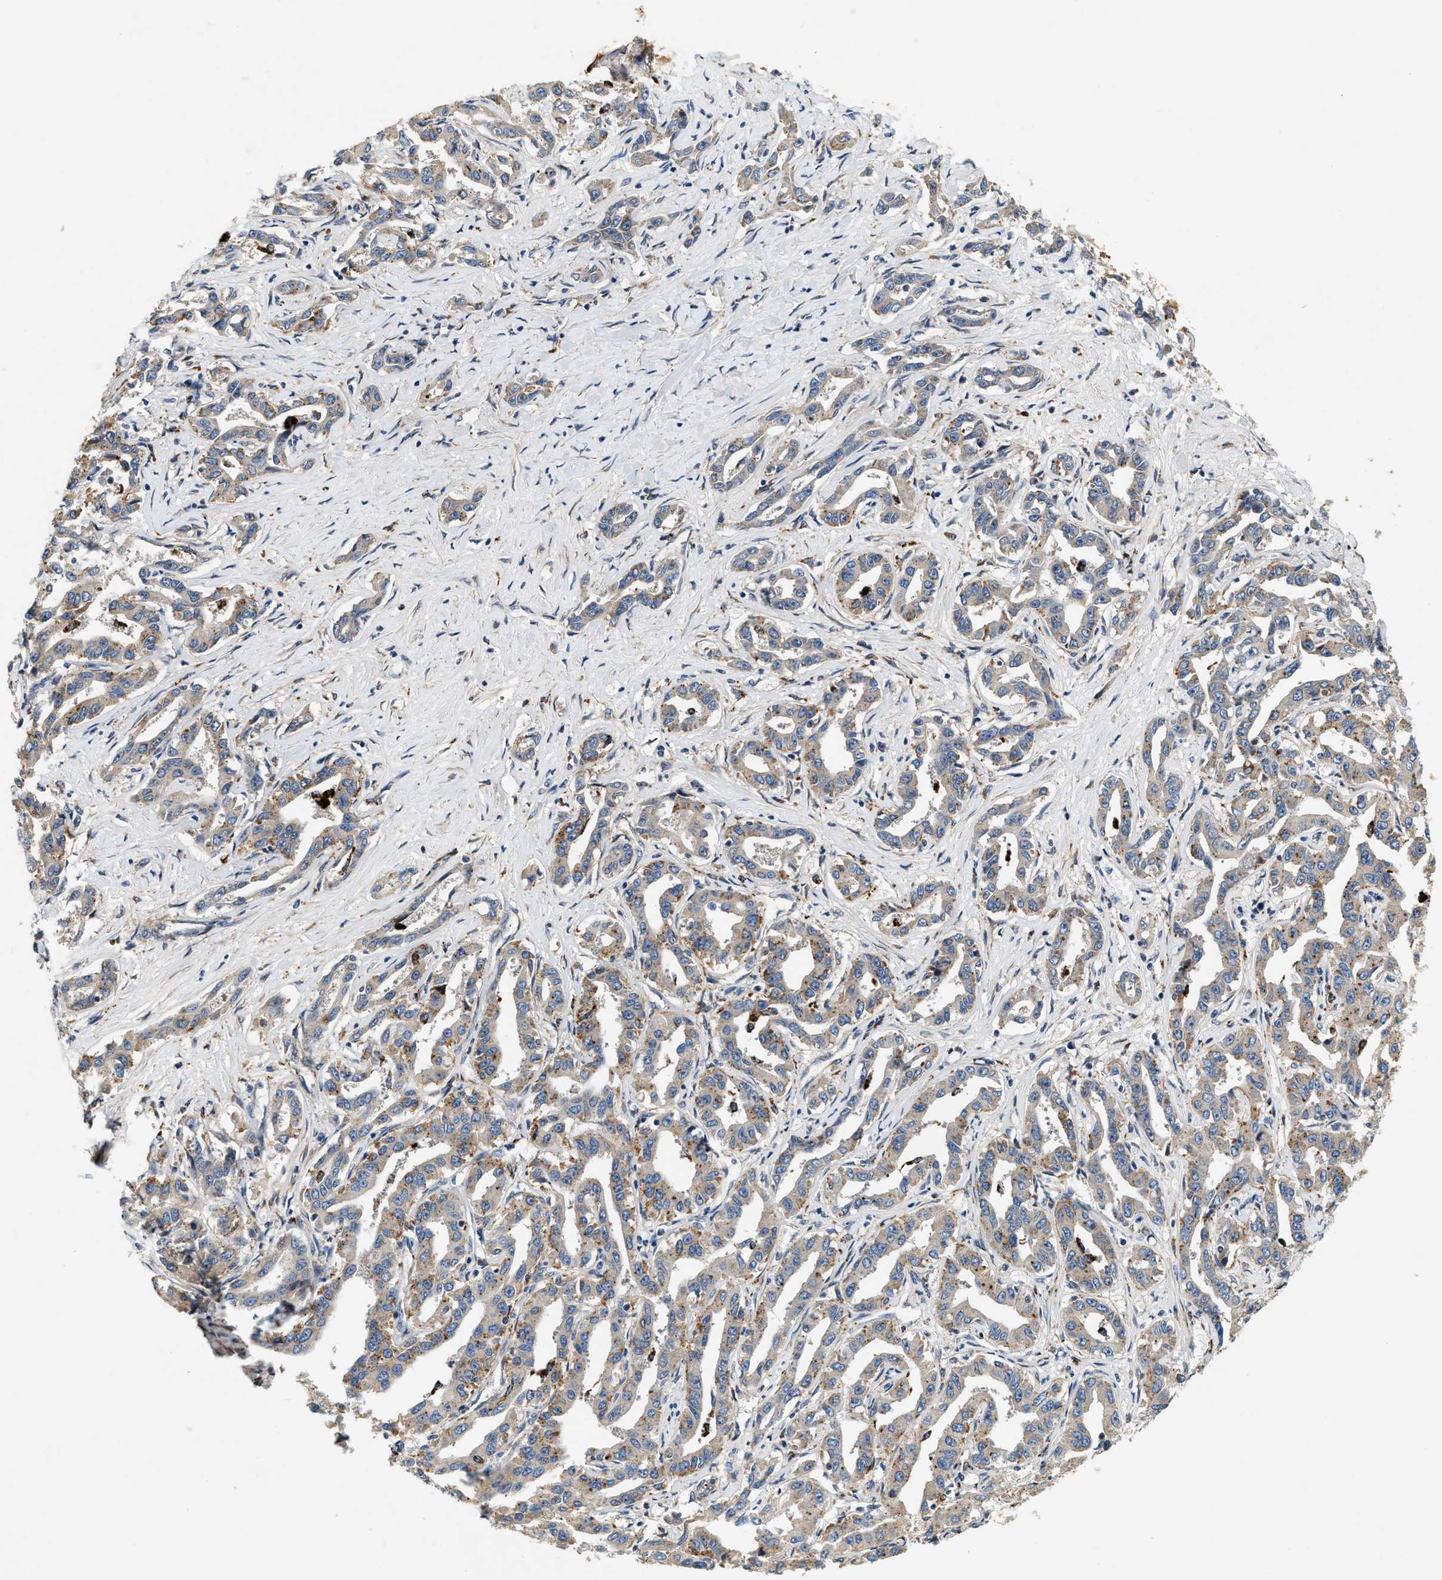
{"staining": {"intensity": "weak", "quantity": "<25%", "location": "cytoplasmic/membranous"}, "tissue": "liver cancer", "cell_type": "Tumor cells", "image_type": "cancer", "snomed": [{"axis": "morphology", "description": "Cholangiocarcinoma"}, {"axis": "topography", "description": "Liver"}], "caption": "Immunohistochemistry of human liver cancer (cholangiocarcinoma) shows no staining in tumor cells. (DAB immunohistochemistry (IHC) with hematoxylin counter stain).", "gene": "DUSP10", "patient": {"sex": "male", "age": 59}}